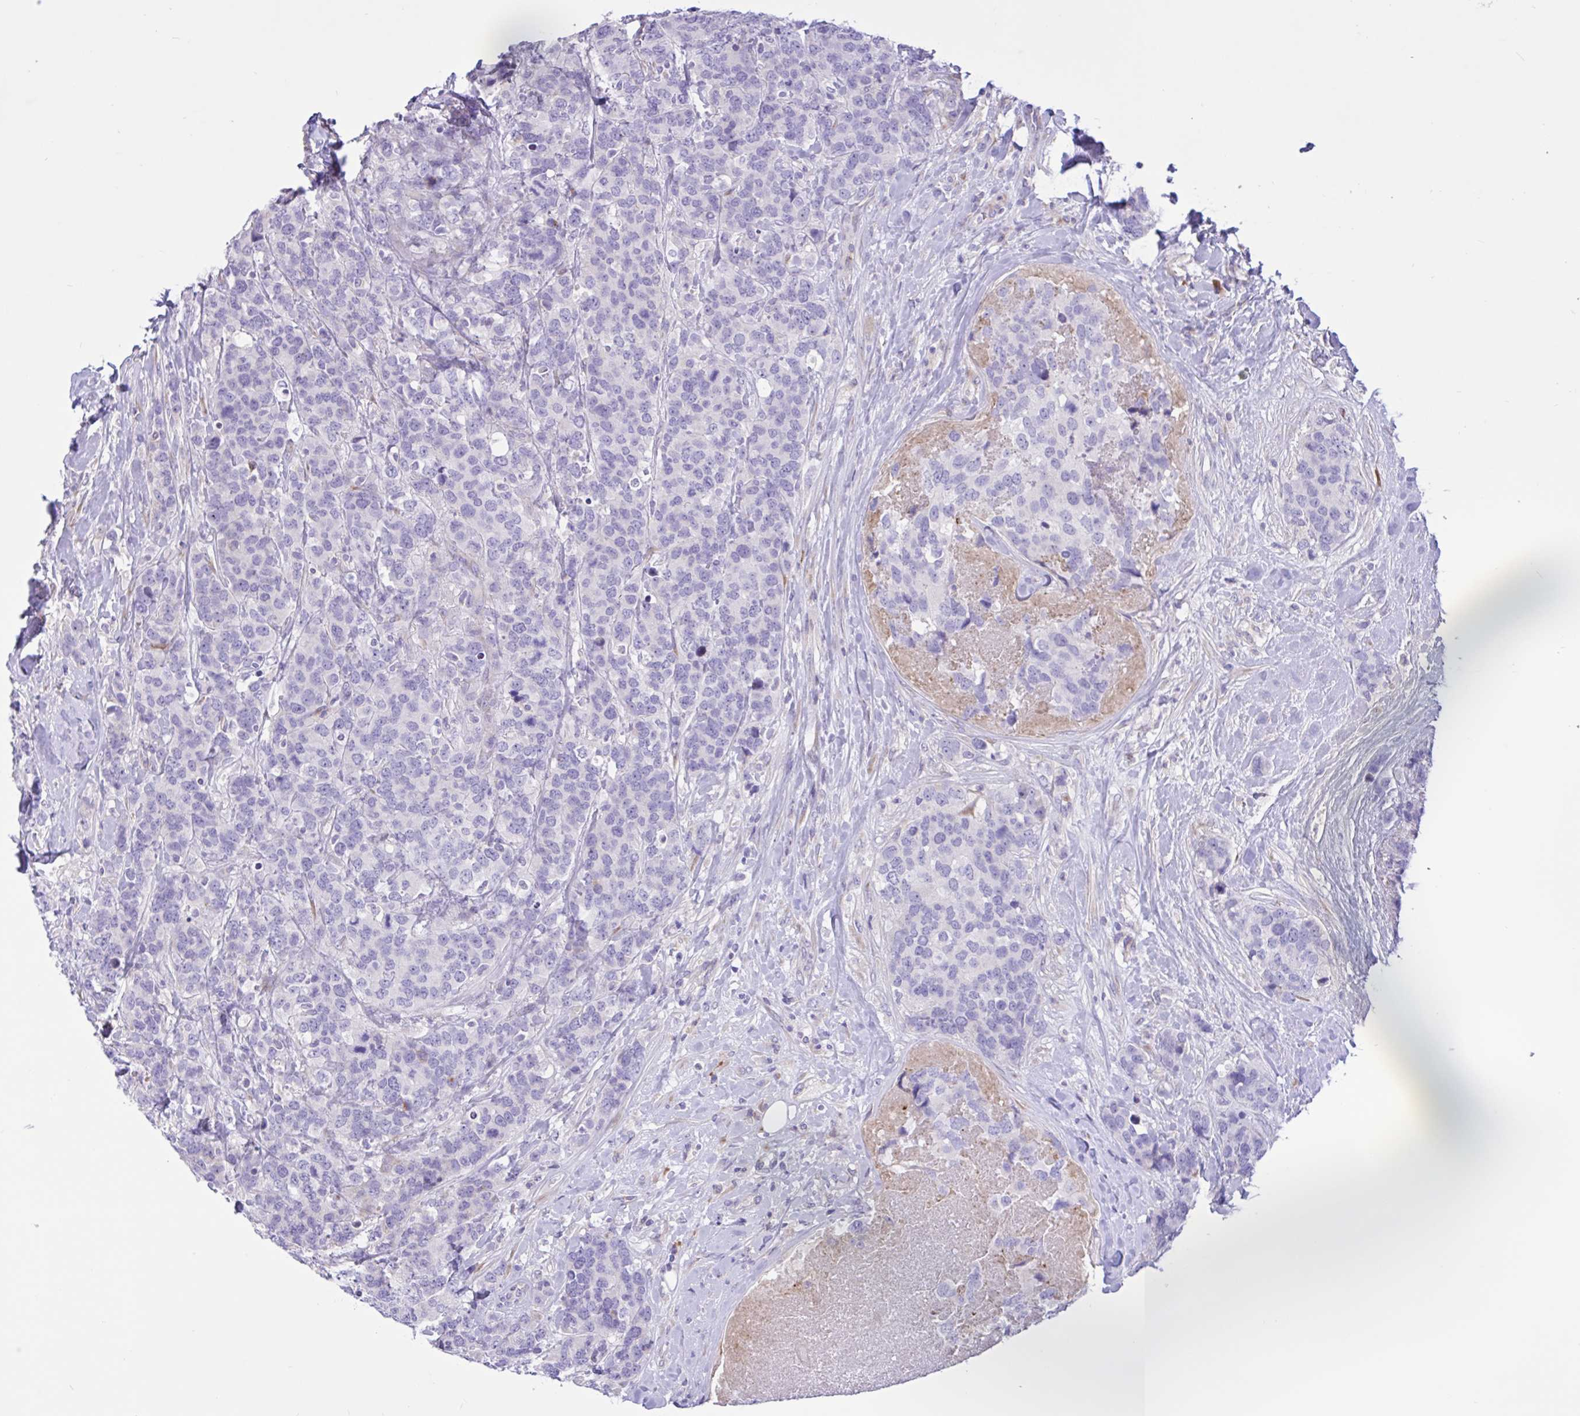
{"staining": {"intensity": "negative", "quantity": "none", "location": "none"}, "tissue": "breast cancer", "cell_type": "Tumor cells", "image_type": "cancer", "snomed": [{"axis": "morphology", "description": "Lobular carcinoma"}, {"axis": "topography", "description": "Breast"}], "caption": "Immunohistochemistry (IHC) image of human lobular carcinoma (breast) stained for a protein (brown), which reveals no expression in tumor cells.", "gene": "DSC3", "patient": {"sex": "female", "age": 59}}